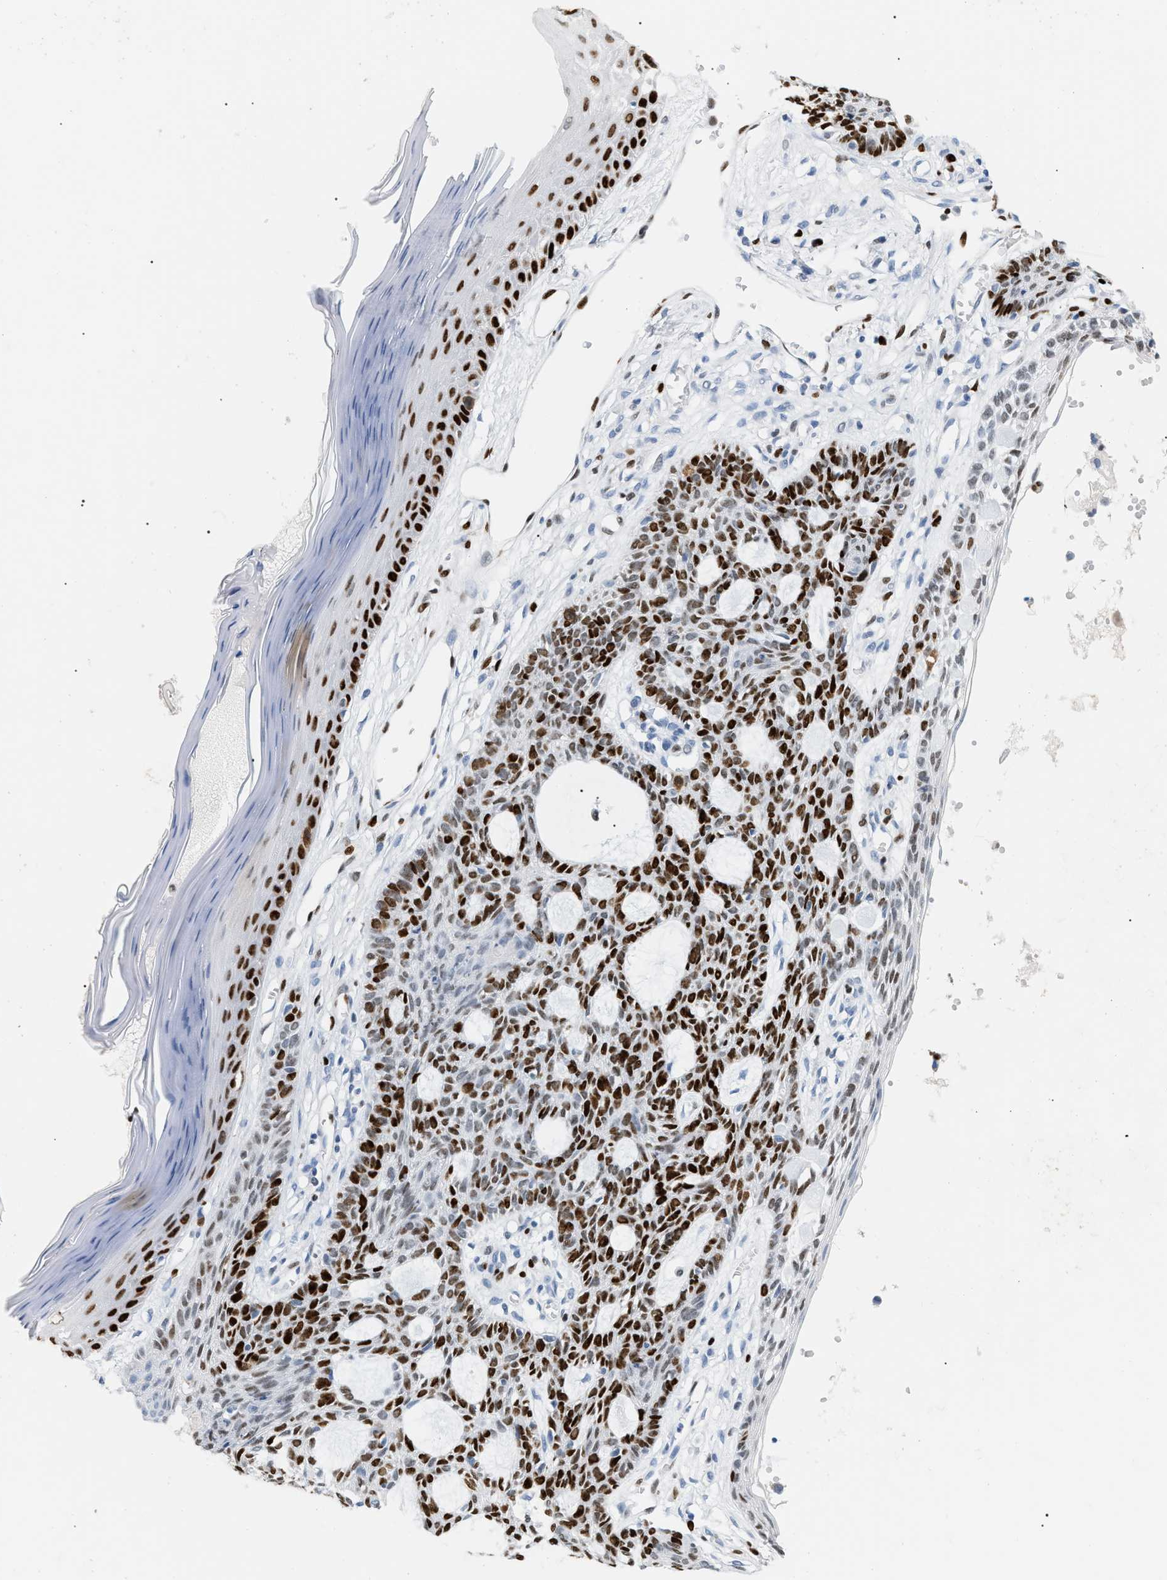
{"staining": {"intensity": "strong", "quantity": ">75%", "location": "nuclear"}, "tissue": "skin cancer", "cell_type": "Tumor cells", "image_type": "cancer", "snomed": [{"axis": "morphology", "description": "Basal cell carcinoma"}, {"axis": "topography", "description": "Skin"}], "caption": "Immunohistochemistry (IHC) photomicrograph of neoplastic tissue: skin cancer stained using immunohistochemistry displays high levels of strong protein expression localized specifically in the nuclear of tumor cells, appearing as a nuclear brown color.", "gene": "MCM7", "patient": {"sex": "male", "age": 67}}